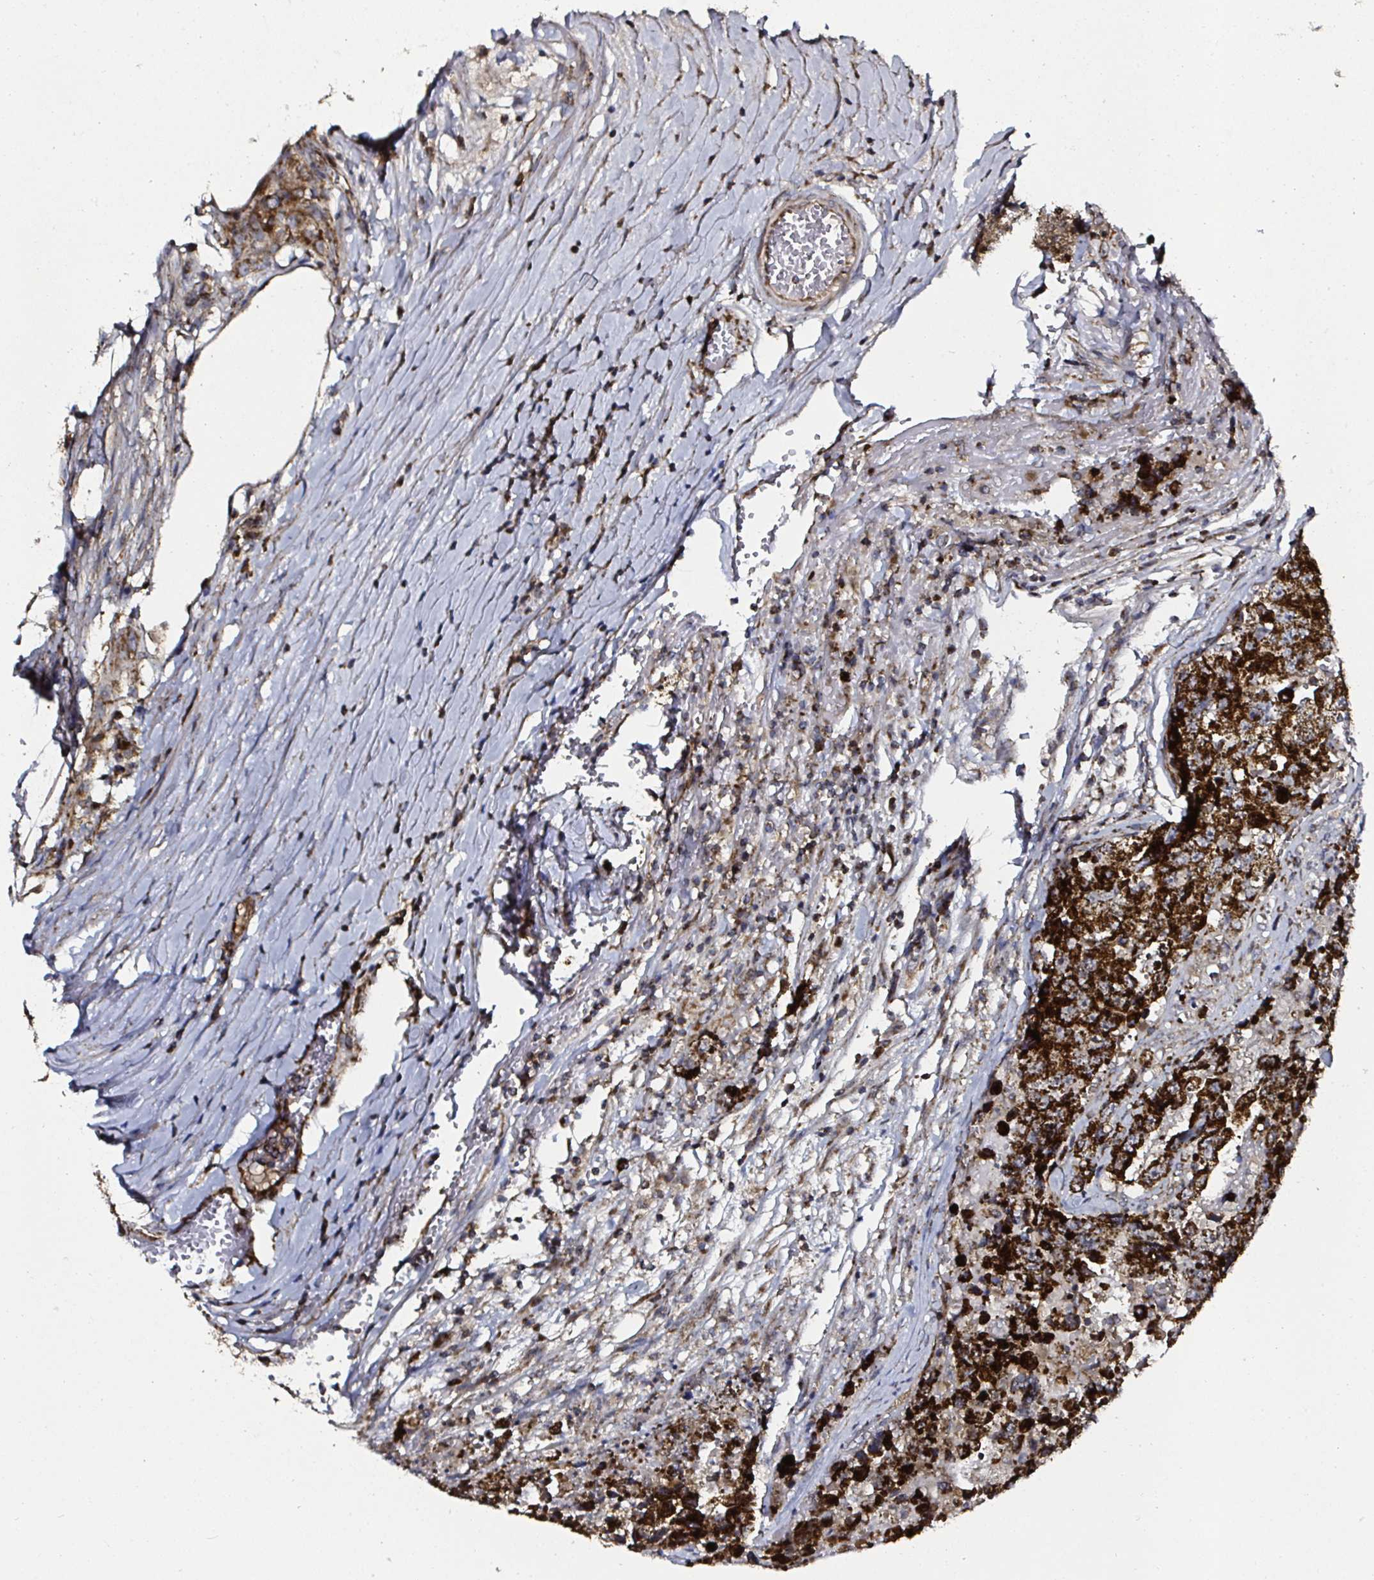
{"staining": {"intensity": "strong", "quantity": ">75%", "location": "cytoplasmic/membranous"}, "tissue": "testis cancer", "cell_type": "Tumor cells", "image_type": "cancer", "snomed": [{"axis": "morphology", "description": "Normal tissue, NOS"}, {"axis": "morphology", "description": "Carcinoma, Embryonal, NOS"}, {"axis": "topography", "description": "Testis"}, {"axis": "topography", "description": "Epididymis"}], "caption": "This is a micrograph of IHC staining of testis cancer (embryonal carcinoma), which shows strong staining in the cytoplasmic/membranous of tumor cells.", "gene": "ATAD3B", "patient": {"sex": "male", "age": 25}}